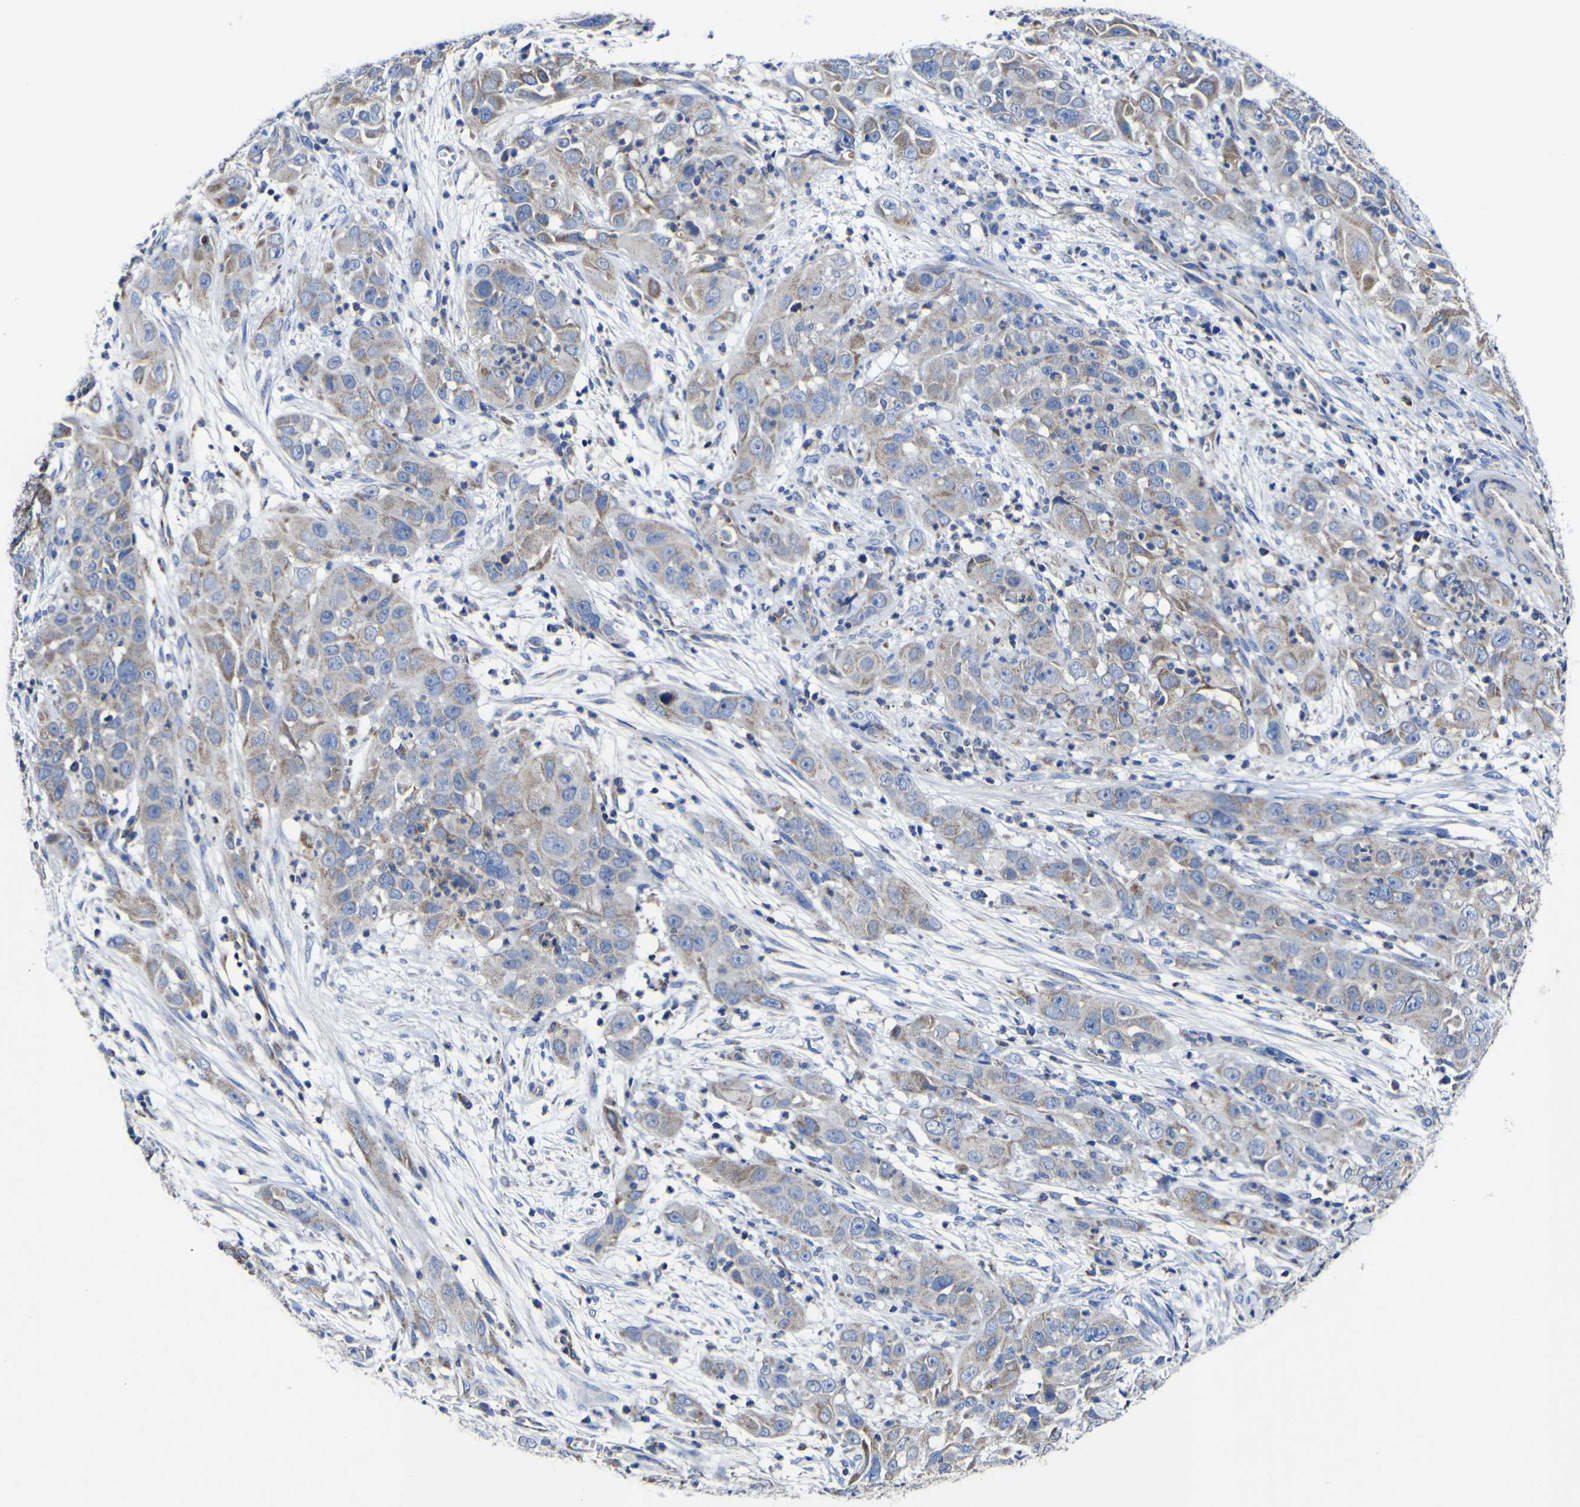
{"staining": {"intensity": "moderate", "quantity": ">75%", "location": "cytoplasmic/membranous"}, "tissue": "cervical cancer", "cell_type": "Tumor cells", "image_type": "cancer", "snomed": [{"axis": "morphology", "description": "Squamous cell carcinoma, NOS"}, {"axis": "topography", "description": "Cervix"}], "caption": "Immunohistochemical staining of human squamous cell carcinoma (cervical) displays medium levels of moderate cytoplasmic/membranous staining in approximately >75% of tumor cells. (DAB (3,3'-diaminobenzidine) IHC with brightfield microscopy, high magnification).", "gene": "CCDC90B", "patient": {"sex": "female", "age": 32}}